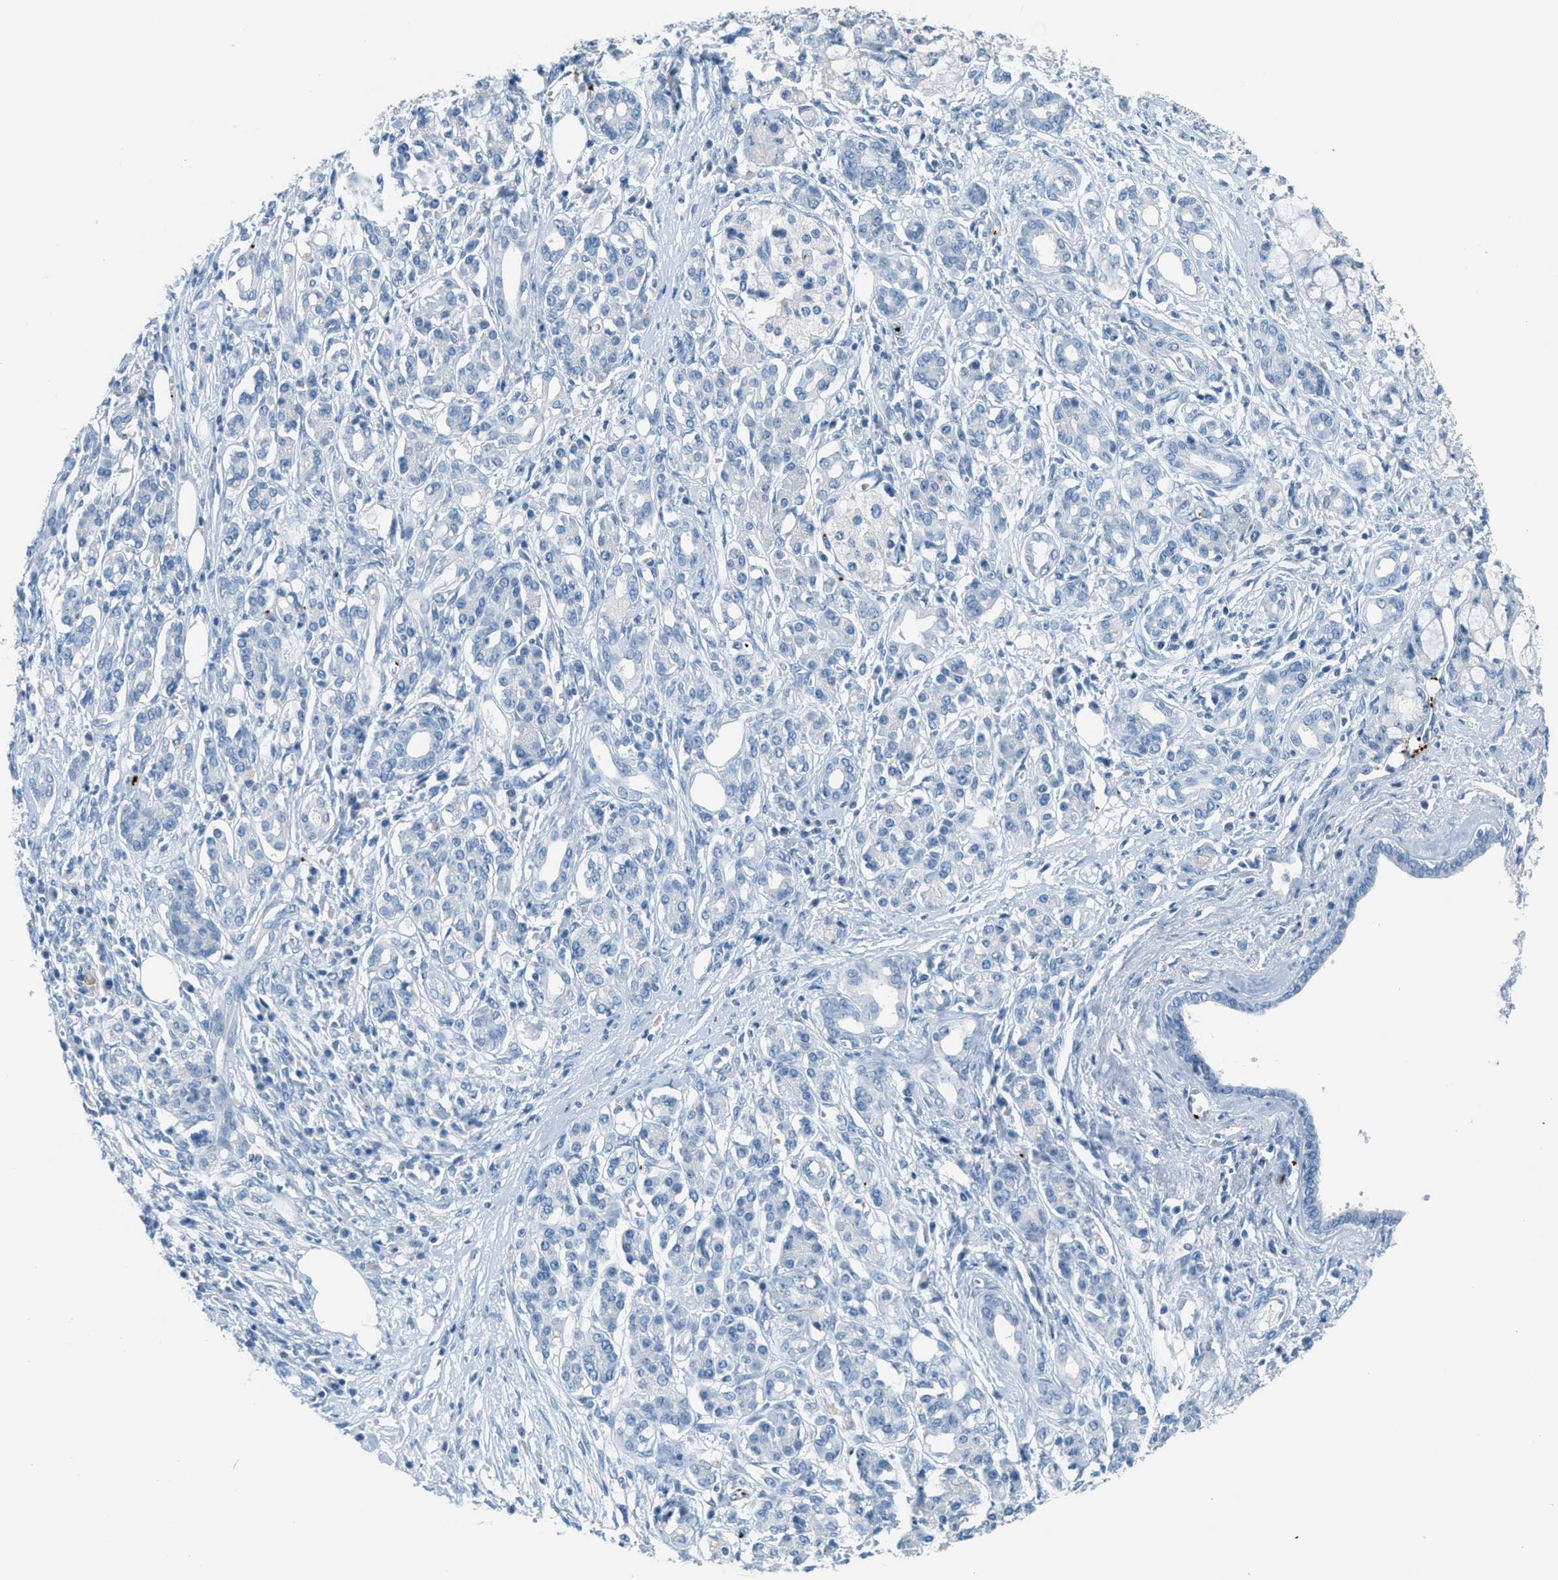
{"staining": {"intensity": "negative", "quantity": "none", "location": "none"}, "tissue": "pancreatic cancer", "cell_type": "Tumor cells", "image_type": "cancer", "snomed": [{"axis": "morphology", "description": "Adenocarcinoma, NOS"}, {"axis": "topography", "description": "Pancreas"}], "caption": "An IHC image of adenocarcinoma (pancreatic) is shown. There is no staining in tumor cells of adenocarcinoma (pancreatic). Brightfield microscopy of immunohistochemistry stained with DAB (3,3'-diaminobenzidine) (brown) and hematoxylin (blue), captured at high magnification.", "gene": "PPBP", "patient": {"sex": "female", "age": 73}}